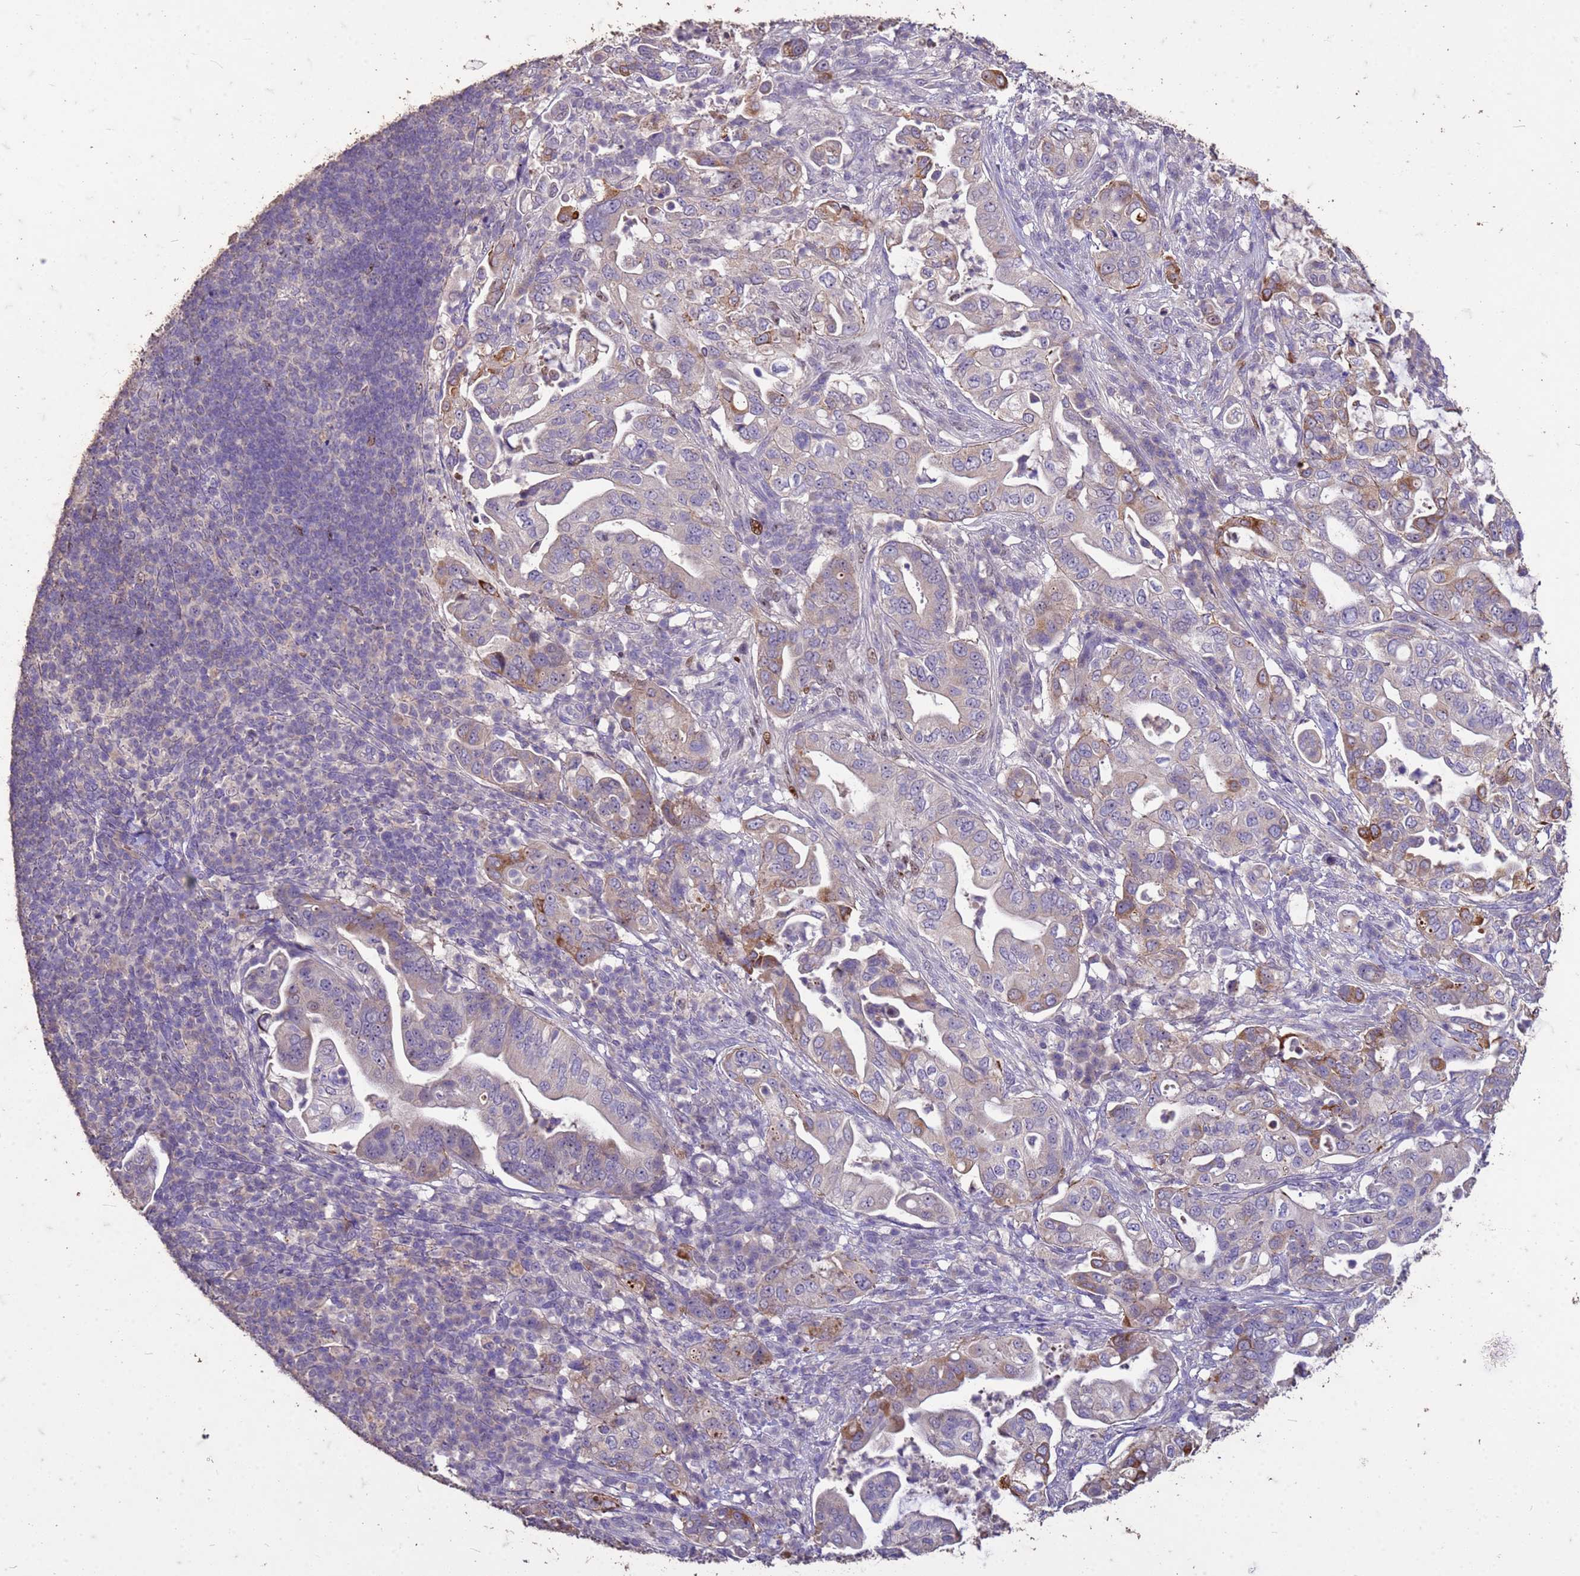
{"staining": {"intensity": "strong", "quantity": "<25%", "location": "cytoplasmic/membranous"}, "tissue": "pancreatic cancer", "cell_type": "Tumor cells", "image_type": "cancer", "snomed": [{"axis": "morphology", "description": "Normal tissue, NOS"}, {"axis": "morphology", "description": "Adenocarcinoma, NOS"}, {"axis": "topography", "description": "Lymph node"}, {"axis": "topography", "description": "Pancreas"}], "caption": "Pancreatic cancer (adenocarcinoma) was stained to show a protein in brown. There is medium levels of strong cytoplasmic/membranous staining in approximately <25% of tumor cells.", "gene": "FAM184B", "patient": {"sex": "female", "age": 67}}